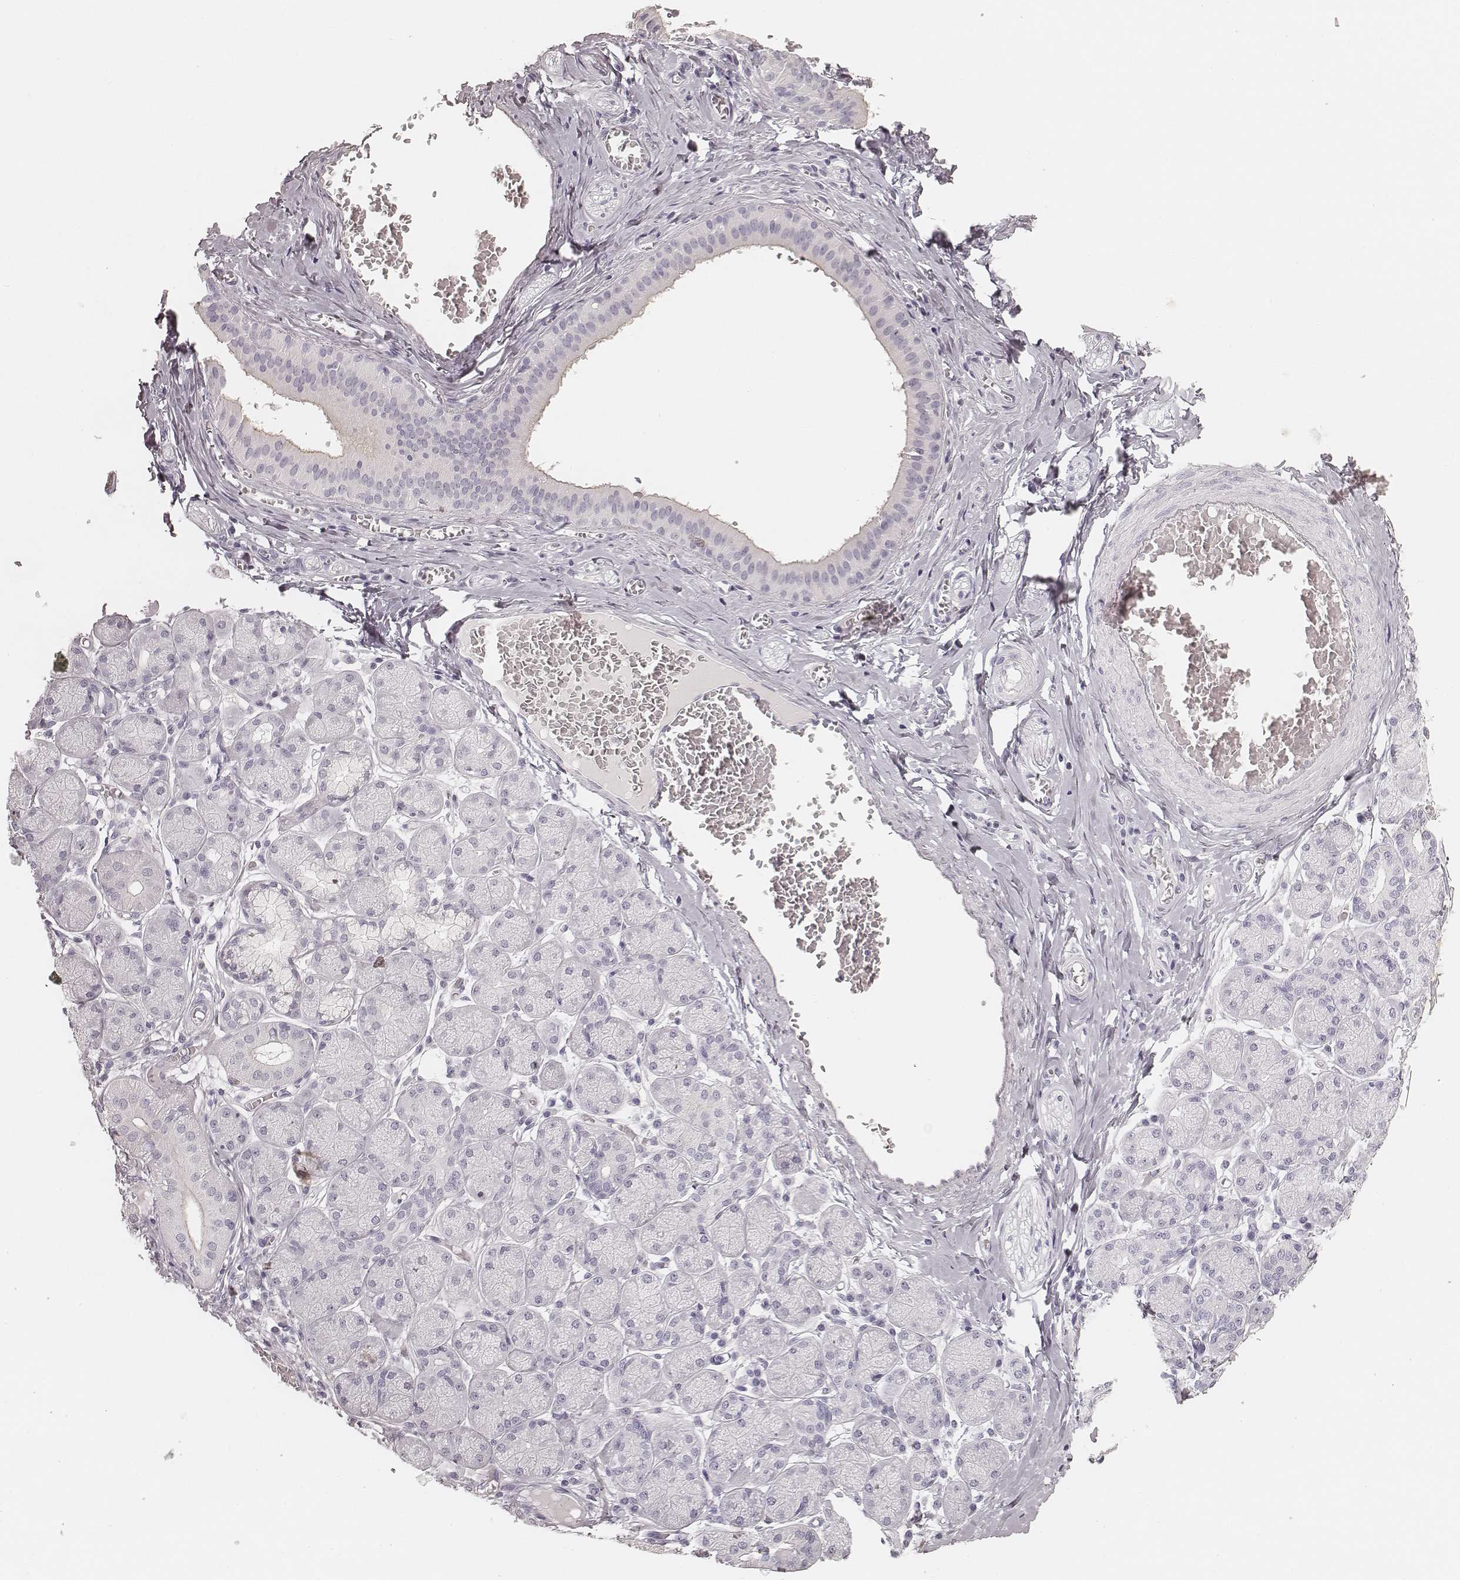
{"staining": {"intensity": "negative", "quantity": "none", "location": "none"}, "tissue": "salivary gland", "cell_type": "Glandular cells", "image_type": "normal", "snomed": [{"axis": "morphology", "description": "Normal tissue, NOS"}, {"axis": "topography", "description": "Salivary gland"}, {"axis": "topography", "description": "Peripheral nerve tissue"}], "caption": "Immunohistochemistry histopathology image of benign salivary gland stained for a protein (brown), which reveals no staining in glandular cells. (DAB IHC with hematoxylin counter stain).", "gene": "HNF4G", "patient": {"sex": "female", "age": 24}}